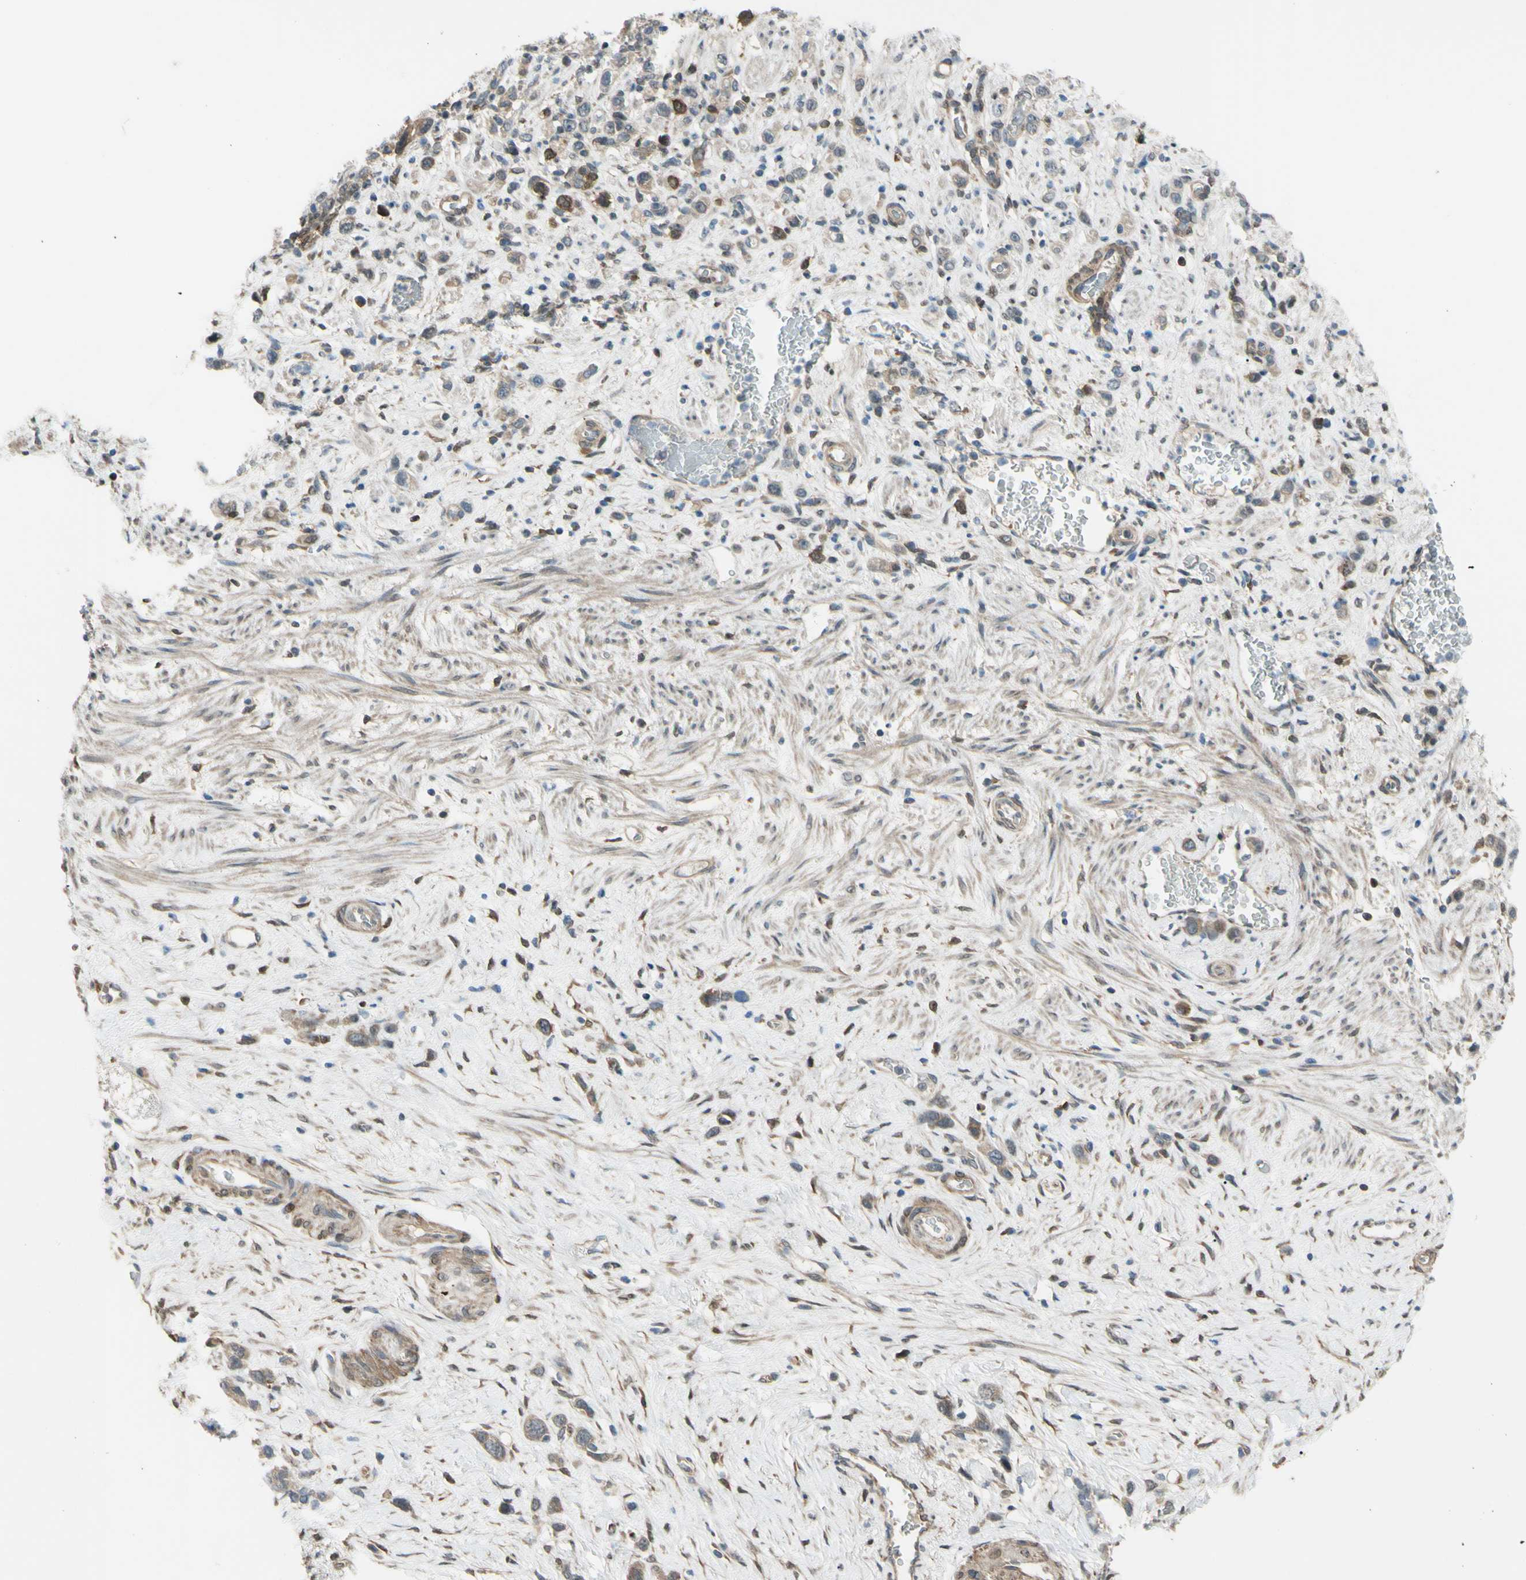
{"staining": {"intensity": "weak", "quantity": ">75%", "location": "cytoplasmic/membranous"}, "tissue": "stomach cancer", "cell_type": "Tumor cells", "image_type": "cancer", "snomed": [{"axis": "morphology", "description": "Adenocarcinoma, NOS"}, {"axis": "morphology", "description": "Adenocarcinoma, High grade"}, {"axis": "topography", "description": "Stomach, upper"}, {"axis": "topography", "description": "Stomach, lower"}], "caption": "Weak cytoplasmic/membranous staining for a protein is seen in approximately >75% of tumor cells of stomach cancer (adenocarcinoma (high-grade)) using immunohistochemistry.", "gene": "YWHAQ", "patient": {"sex": "female", "age": 65}}